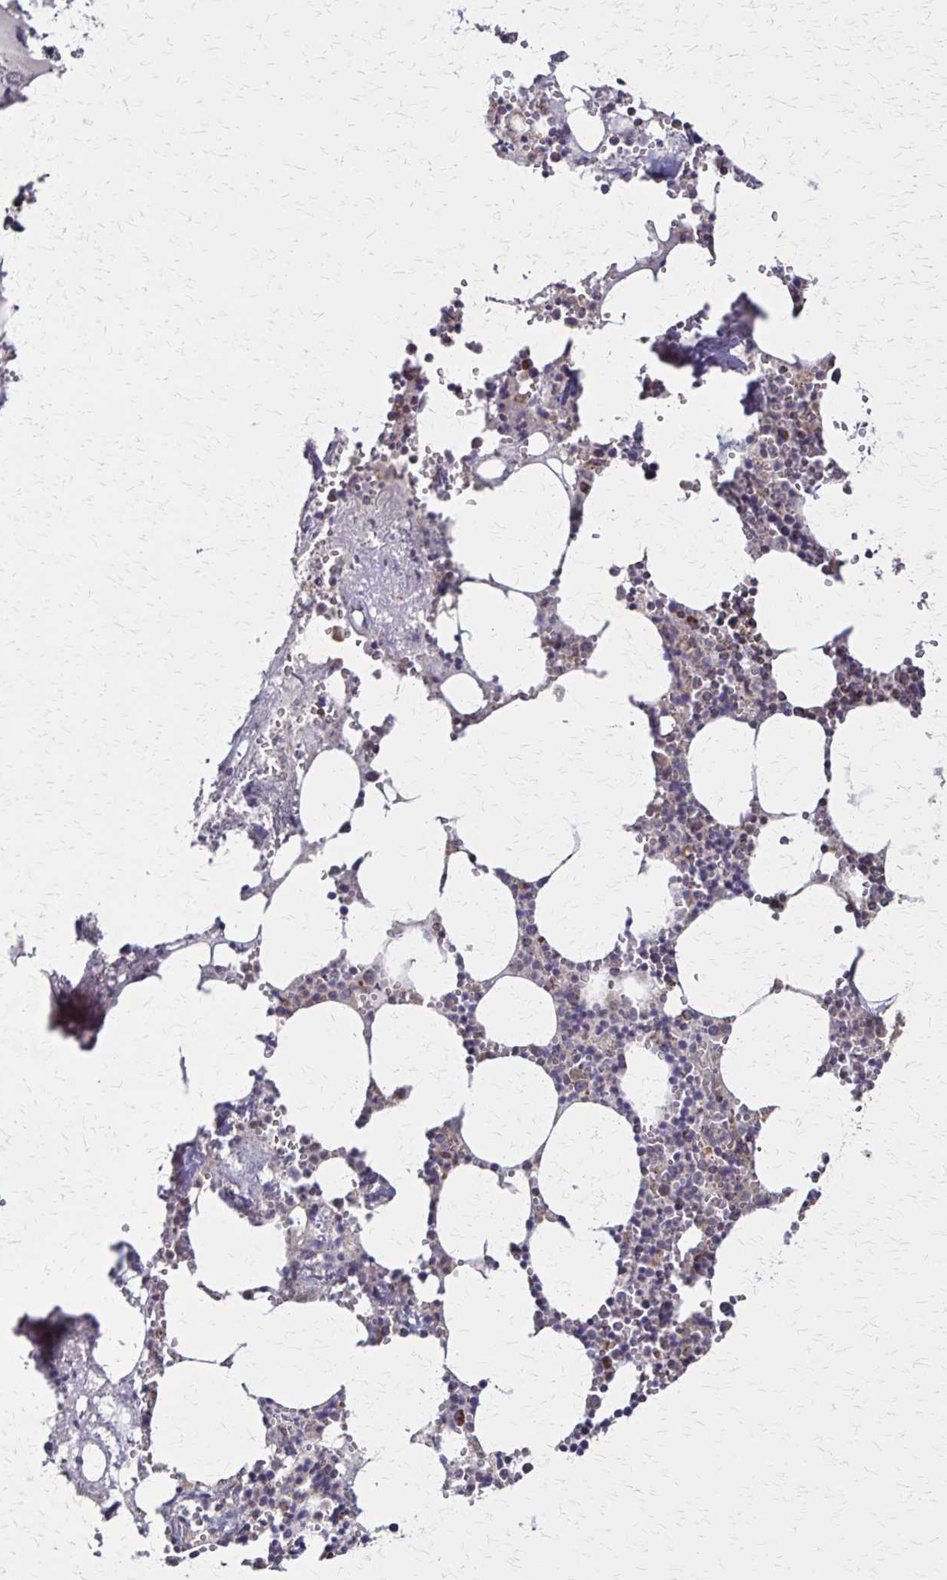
{"staining": {"intensity": "moderate", "quantity": "<25%", "location": "cytoplasmic/membranous"}, "tissue": "bone marrow", "cell_type": "Hematopoietic cells", "image_type": "normal", "snomed": [{"axis": "morphology", "description": "Normal tissue, NOS"}, {"axis": "topography", "description": "Bone marrow"}], "caption": "Protein expression analysis of unremarkable bone marrow exhibits moderate cytoplasmic/membranous expression in approximately <25% of hematopoietic cells.", "gene": "NFS1", "patient": {"sex": "male", "age": 54}}